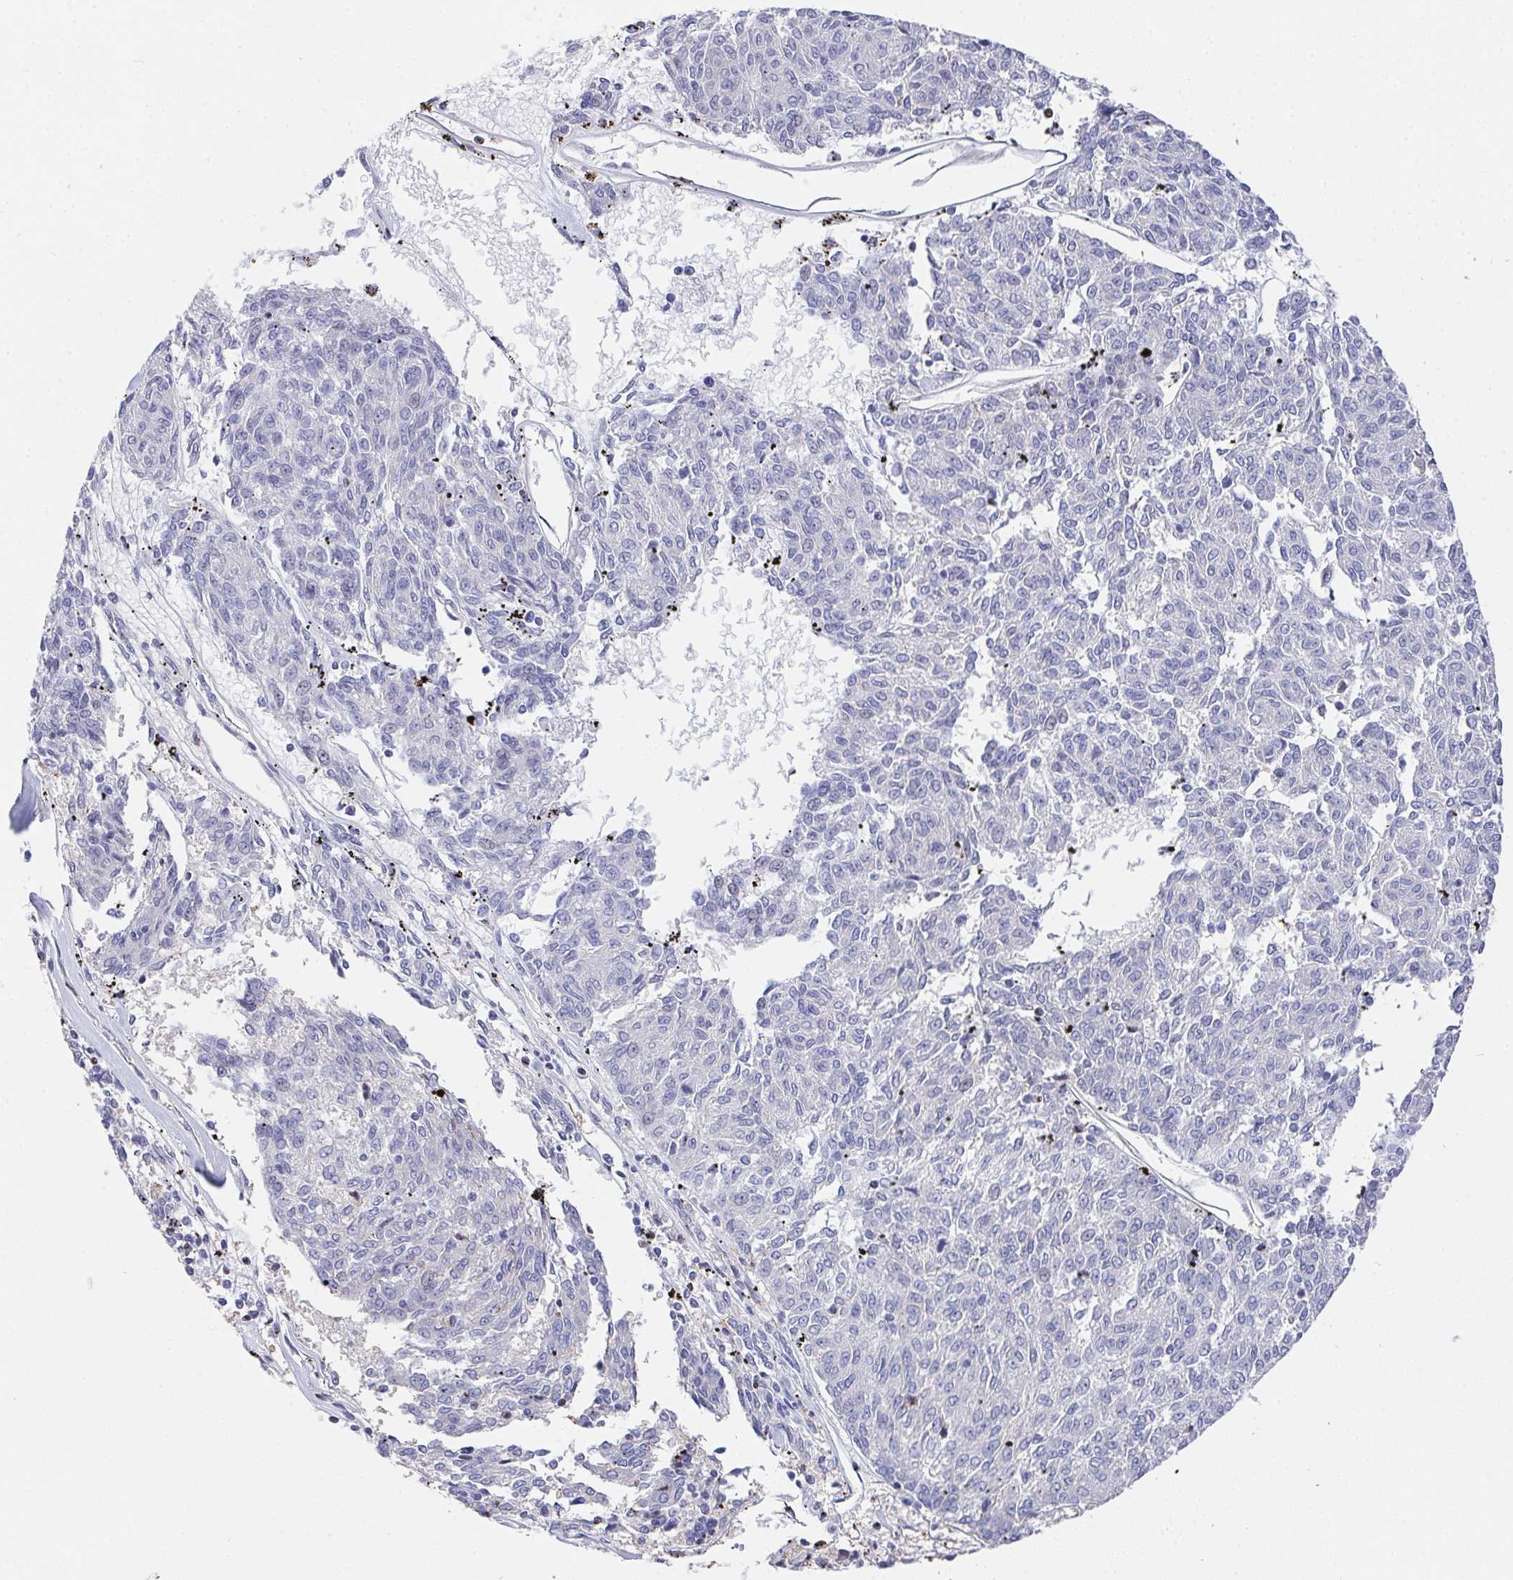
{"staining": {"intensity": "negative", "quantity": "none", "location": "none"}, "tissue": "melanoma", "cell_type": "Tumor cells", "image_type": "cancer", "snomed": [{"axis": "morphology", "description": "Malignant melanoma, NOS"}, {"axis": "topography", "description": "Skin"}], "caption": "The histopathology image exhibits no significant positivity in tumor cells of melanoma.", "gene": "PRG3", "patient": {"sex": "female", "age": 72}}